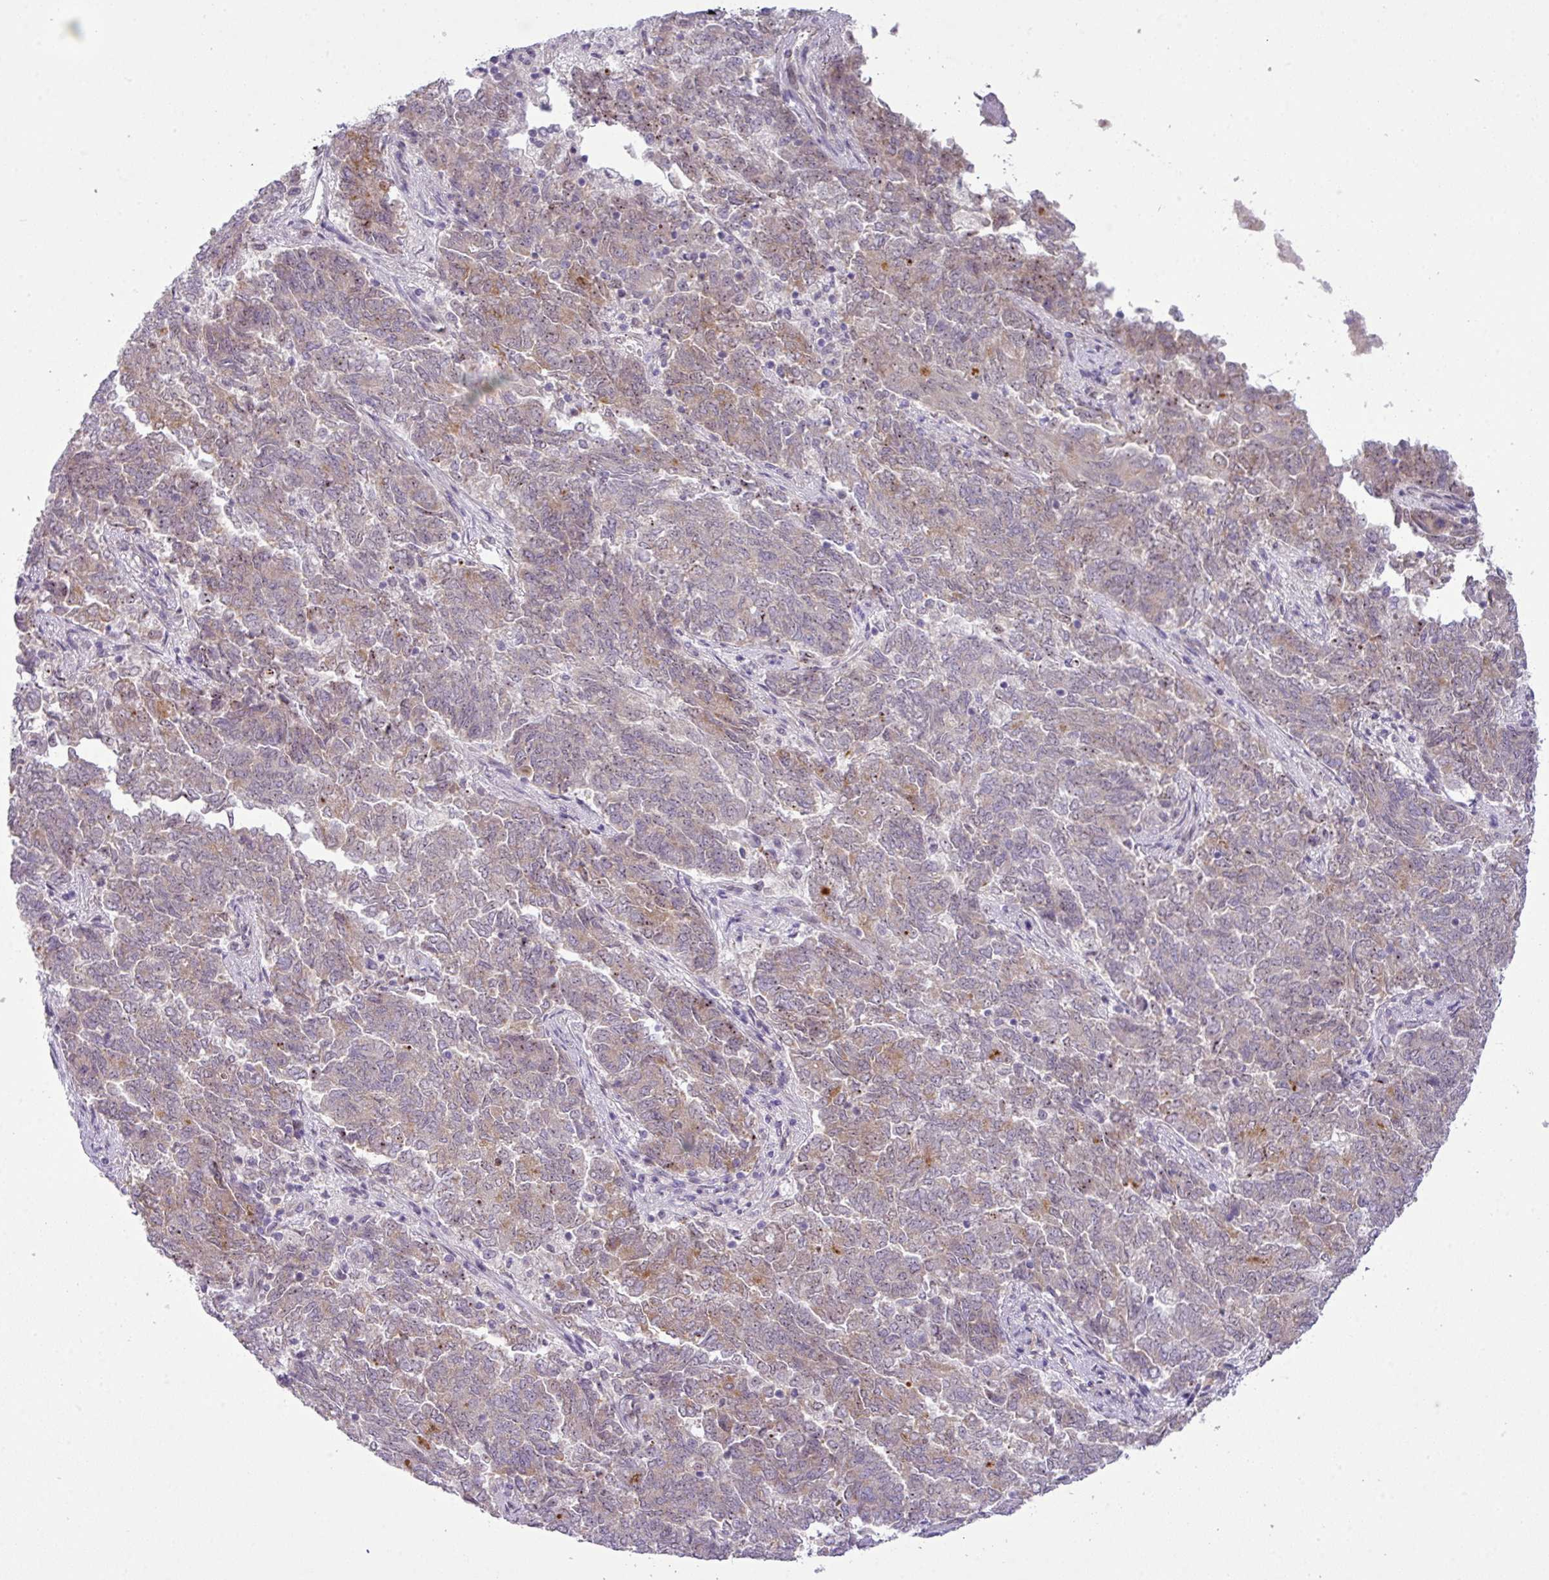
{"staining": {"intensity": "weak", "quantity": "25%-75%", "location": "cytoplasmic/membranous"}, "tissue": "endometrial cancer", "cell_type": "Tumor cells", "image_type": "cancer", "snomed": [{"axis": "morphology", "description": "Adenocarcinoma, NOS"}, {"axis": "topography", "description": "Endometrium"}], "caption": "Immunohistochemistry (IHC) of human endometrial adenocarcinoma exhibits low levels of weak cytoplasmic/membranous staining in approximately 25%-75% of tumor cells.", "gene": "MAK16", "patient": {"sex": "female", "age": 80}}